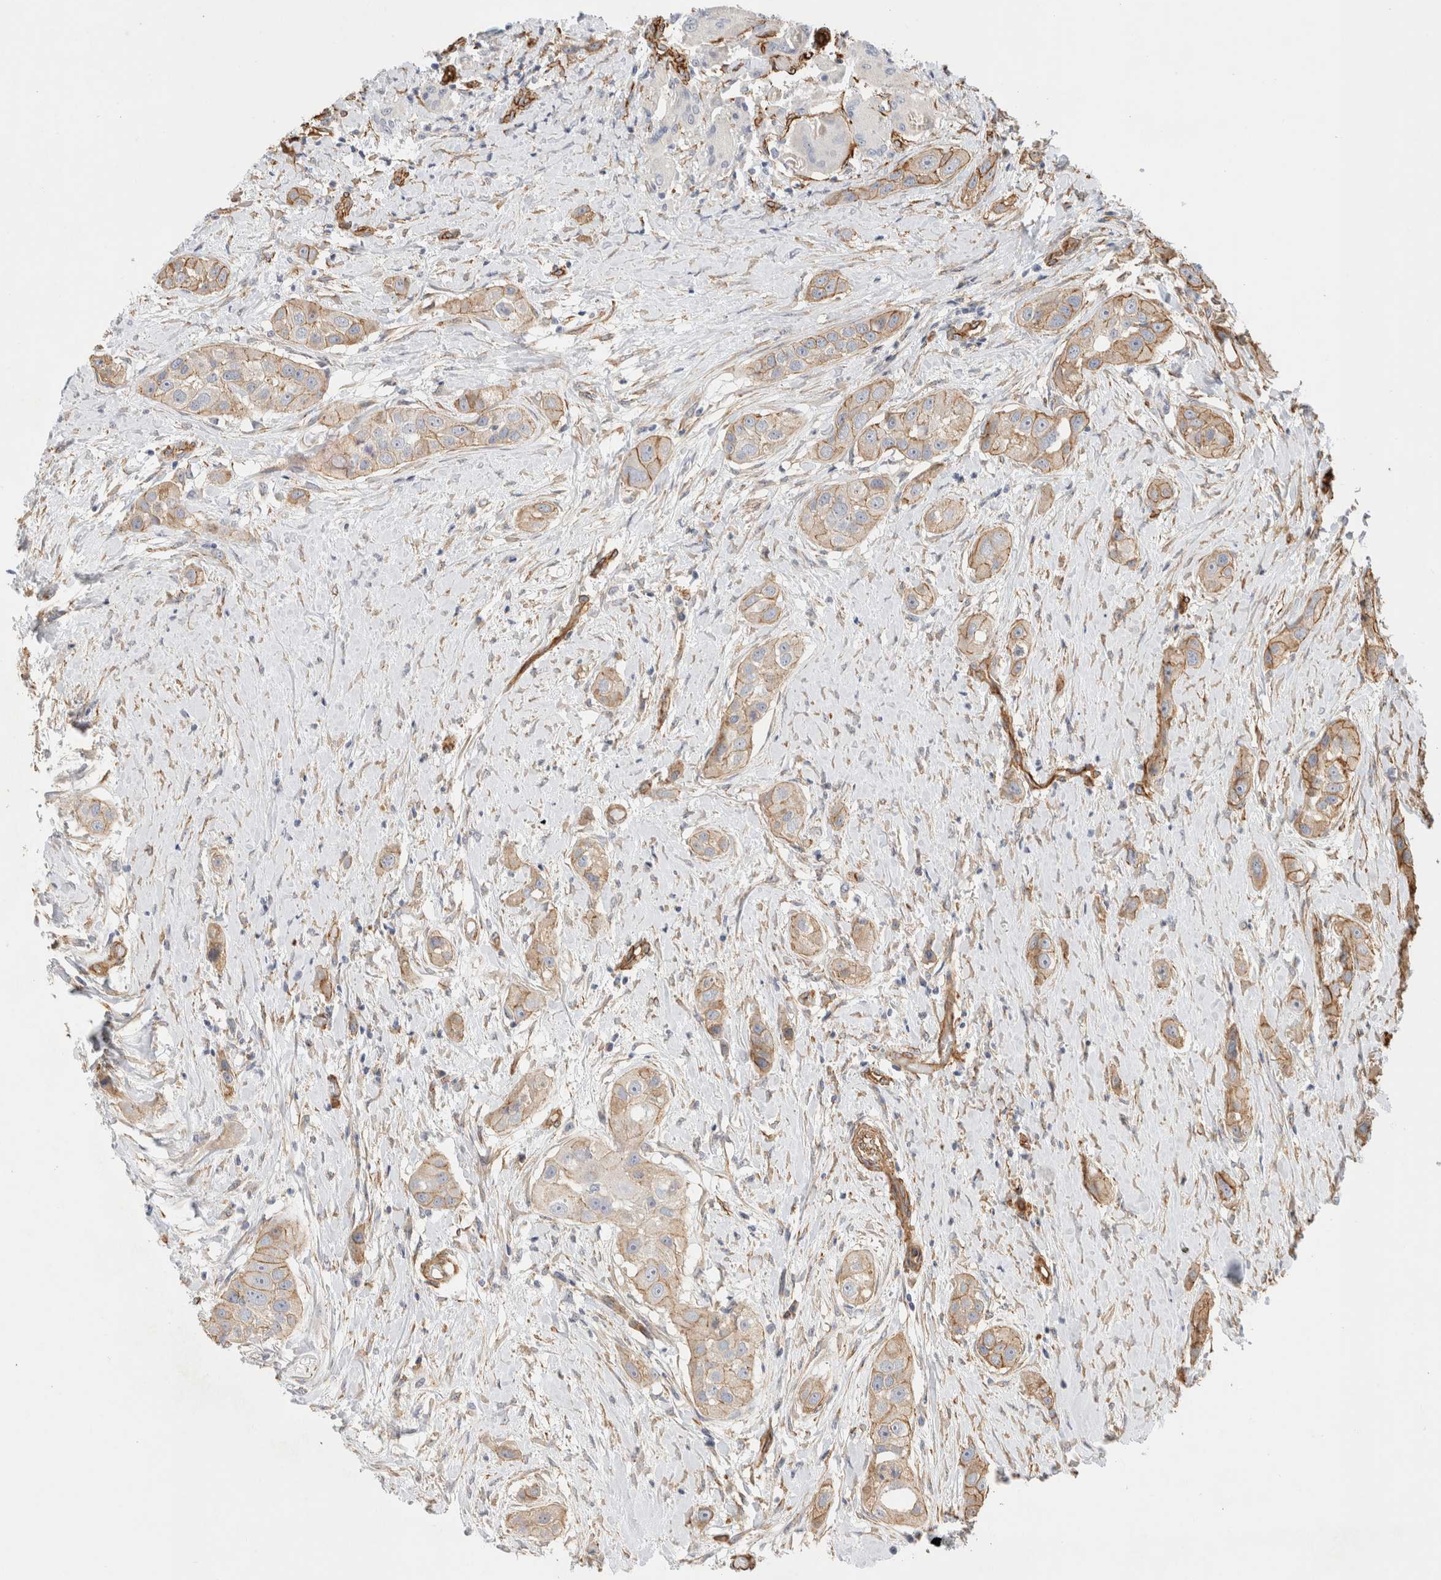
{"staining": {"intensity": "weak", "quantity": ">75%", "location": "cytoplasmic/membranous"}, "tissue": "head and neck cancer", "cell_type": "Tumor cells", "image_type": "cancer", "snomed": [{"axis": "morphology", "description": "Normal tissue, NOS"}, {"axis": "morphology", "description": "Squamous cell carcinoma, NOS"}, {"axis": "topography", "description": "Skeletal muscle"}, {"axis": "topography", "description": "Head-Neck"}], "caption": "This is an image of immunohistochemistry (IHC) staining of squamous cell carcinoma (head and neck), which shows weak positivity in the cytoplasmic/membranous of tumor cells.", "gene": "JMJD4", "patient": {"sex": "male", "age": 51}}